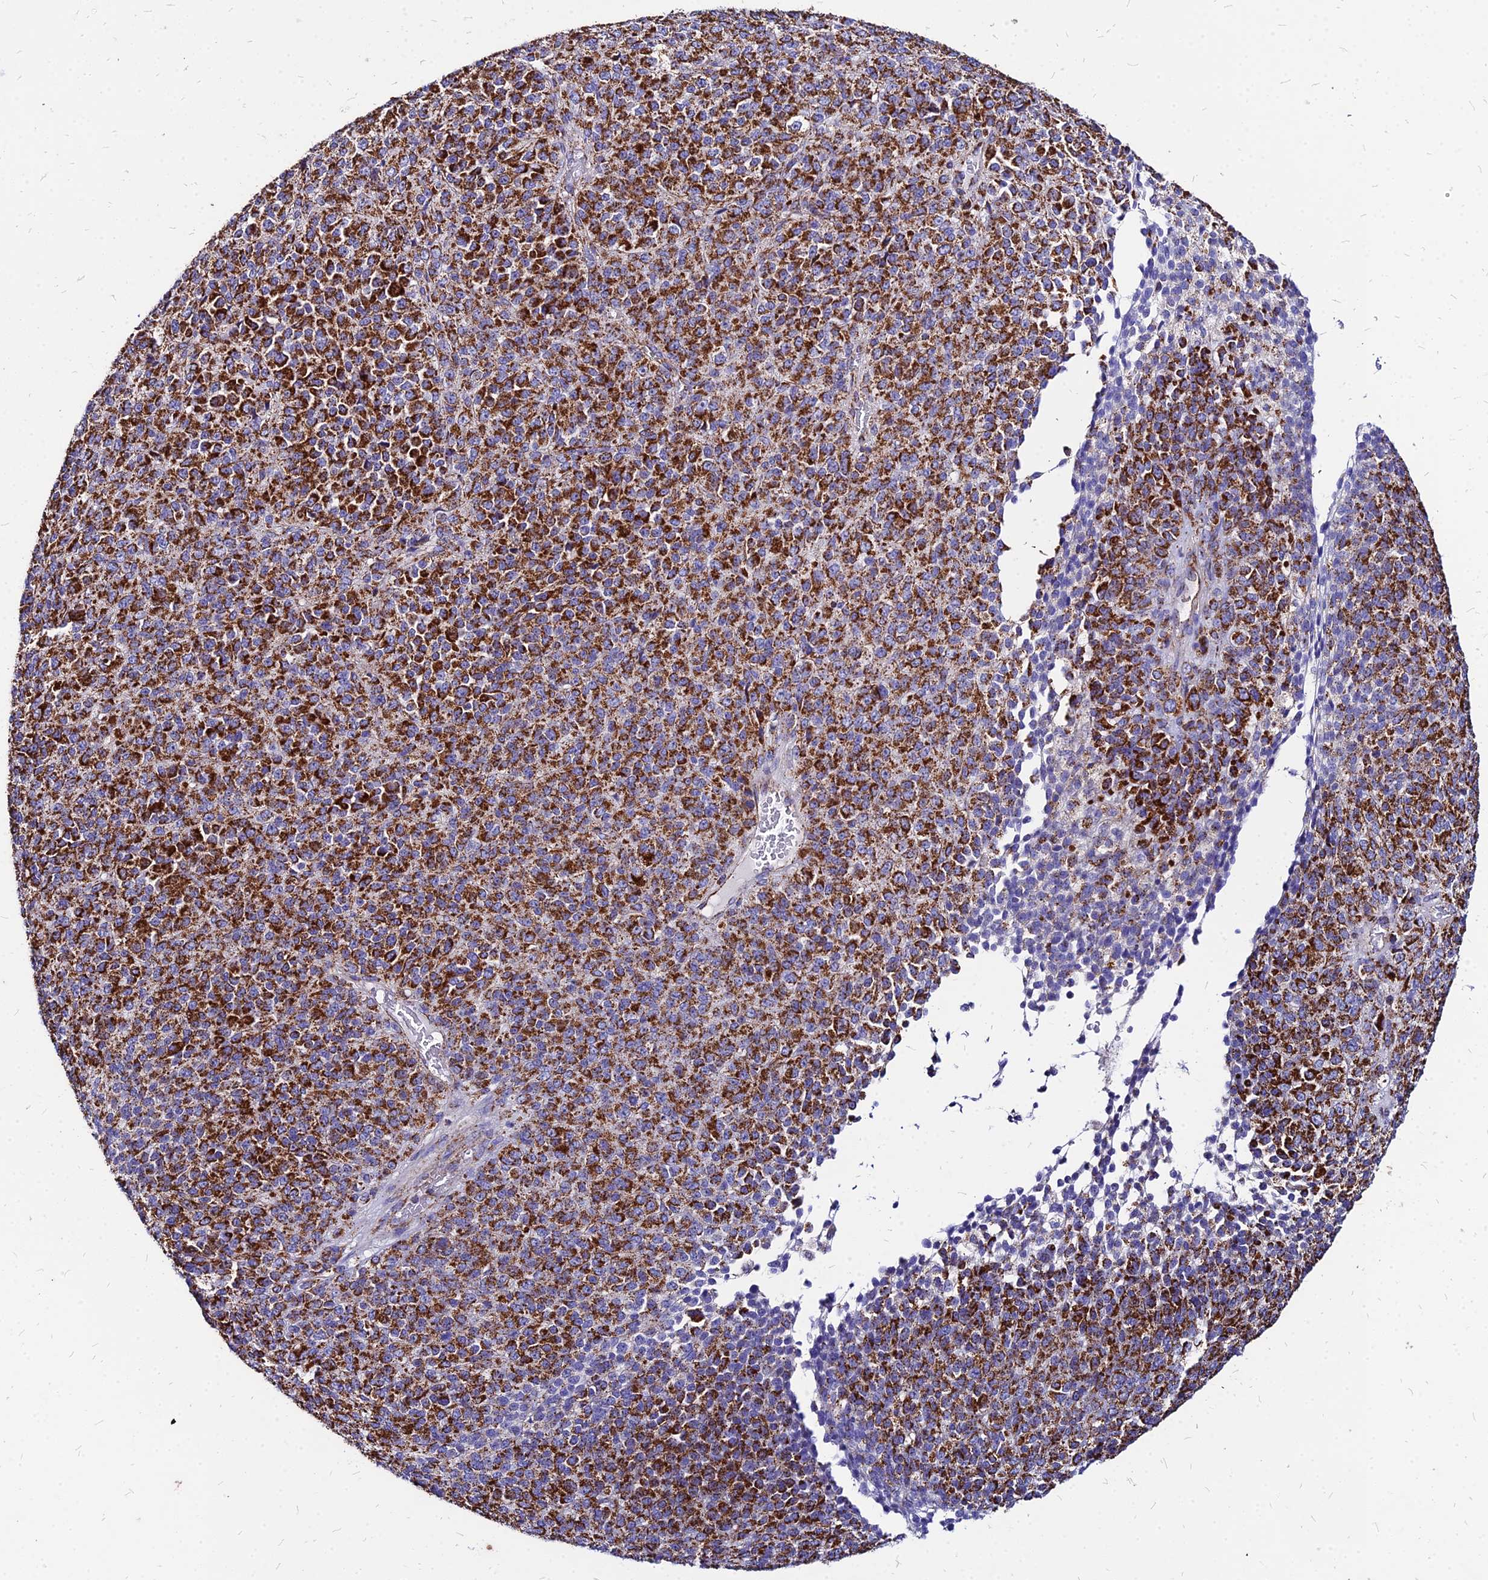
{"staining": {"intensity": "strong", "quantity": ">75%", "location": "cytoplasmic/membranous"}, "tissue": "melanoma", "cell_type": "Tumor cells", "image_type": "cancer", "snomed": [{"axis": "morphology", "description": "Malignant melanoma, Metastatic site"}, {"axis": "topography", "description": "Brain"}], "caption": "A high-resolution photomicrograph shows IHC staining of melanoma, which demonstrates strong cytoplasmic/membranous staining in about >75% of tumor cells.", "gene": "DLD", "patient": {"sex": "female", "age": 56}}